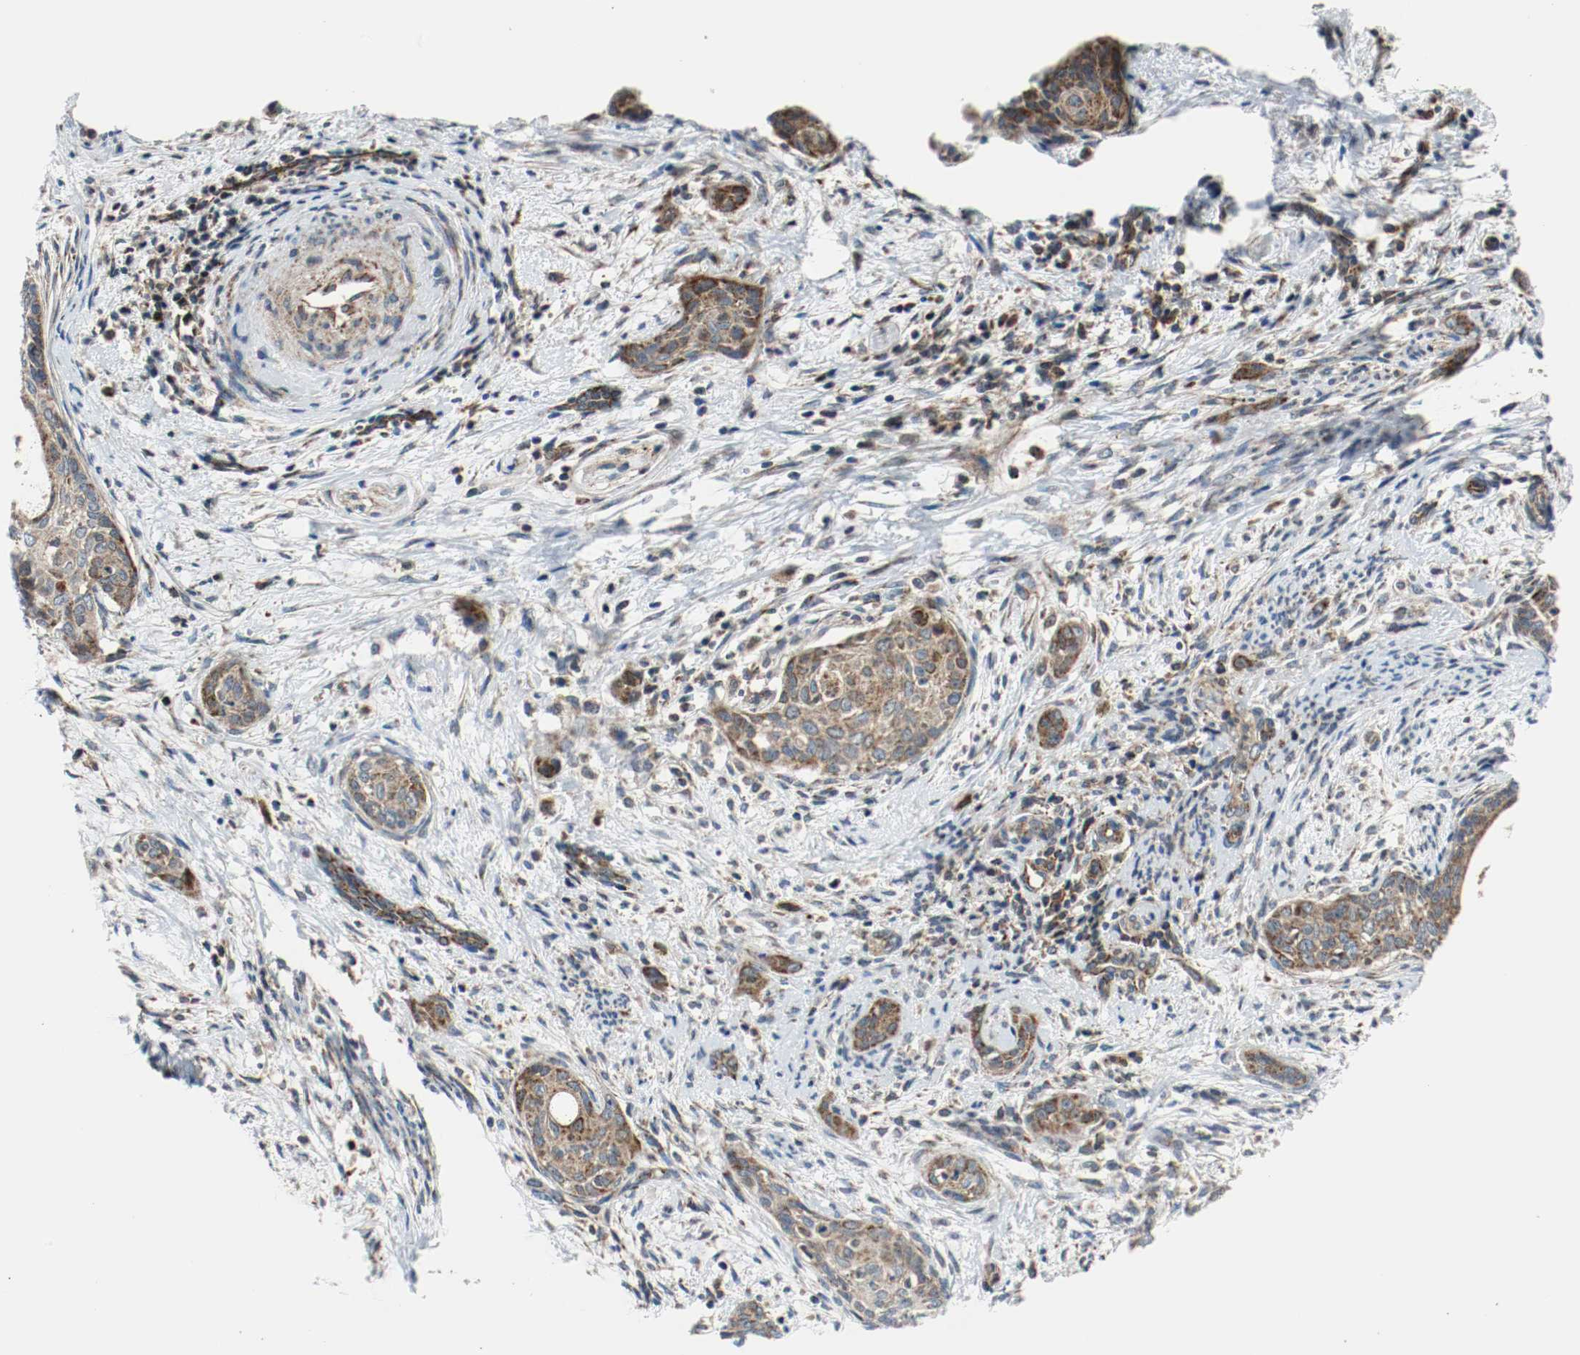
{"staining": {"intensity": "moderate", "quantity": ">75%", "location": "cytoplasmic/membranous"}, "tissue": "cervical cancer", "cell_type": "Tumor cells", "image_type": "cancer", "snomed": [{"axis": "morphology", "description": "Squamous cell carcinoma, NOS"}, {"axis": "topography", "description": "Cervix"}], "caption": "Immunohistochemistry (IHC) image of squamous cell carcinoma (cervical) stained for a protein (brown), which demonstrates medium levels of moderate cytoplasmic/membranous staining in about >75% of tumor cells.", "gene": "TXNRD1", "patient": {"sex": "female", "age": 33}}